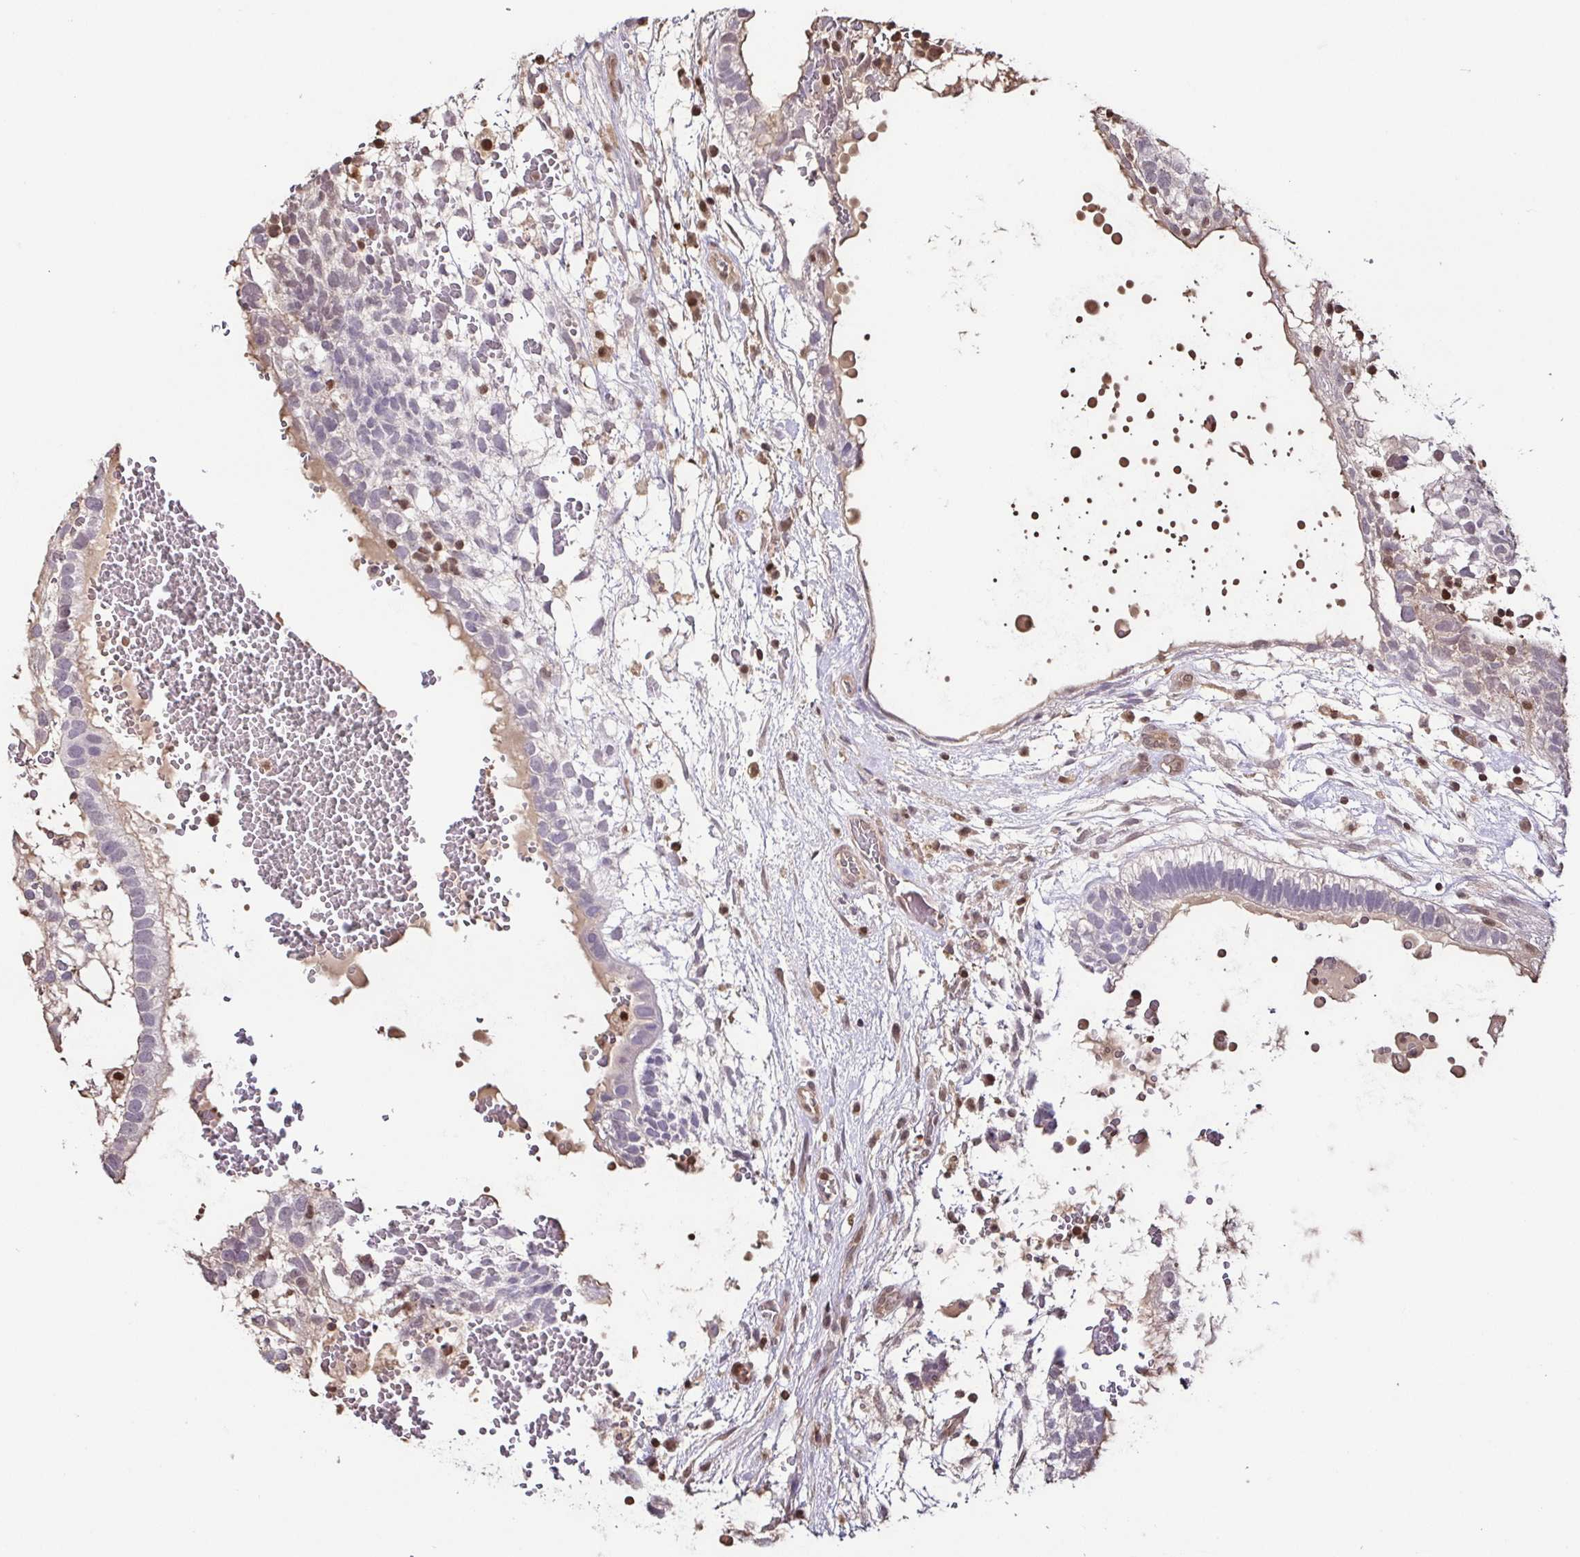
{"staining": {"intensity": "negative", "quantity": "none", "location": "none"}, "tissue": "testis cancer", "cell_type": "Tumor cells", "image_type": "cancer", "snomed": [{"axis": "morphology", "description": "Normal tissue, NOS"}, {"axis": "morphology", "description": "Carcinoma, Embryonal, NOS"}, {"axis": "topography", "description": "Testis"}], "caption": "Immunohistochemistry (IHC) of testis cancer exhibits no positivity in tumor cells.", "gene": "PSMB9", "patient": {"sex": "male", "age": 32}}